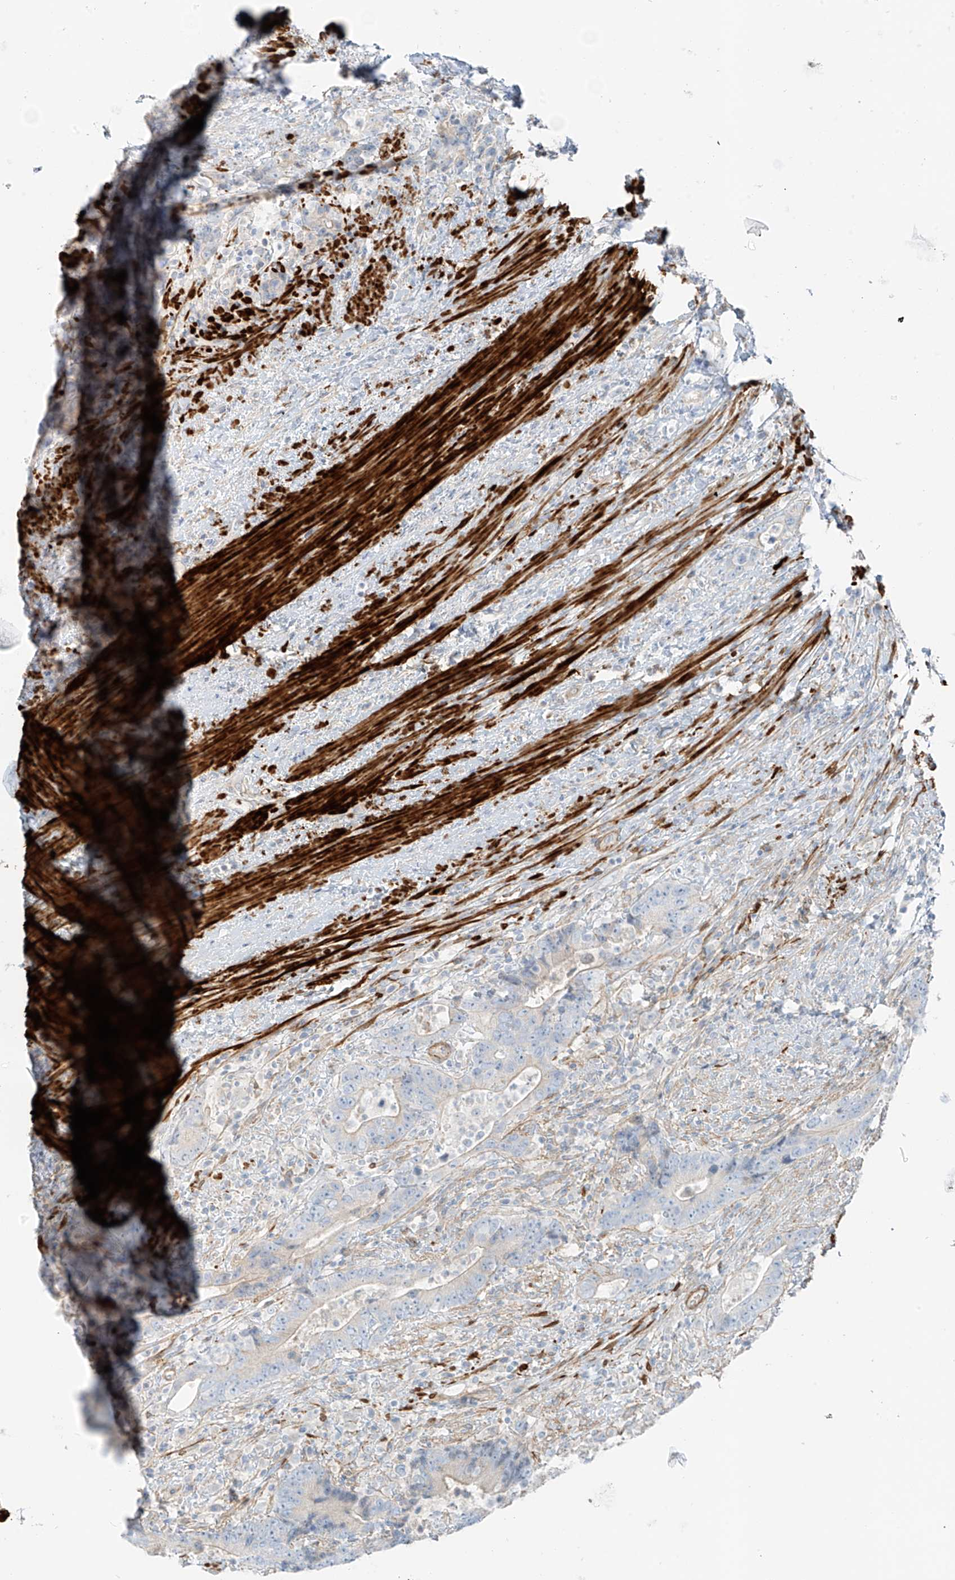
{"staining": {"intensity": "negative", "quantity": "none", "location": "none"}, "tissue": "colorectal cancer", "cell_type": "Tumor cells", "image_type": "cancer", "snomed": [{"axis": "morphology", "description": "Adenocarcinoma, NOS"}, {"axis": "topography", "description": "Colon"}], "caption": "An immunohistochemistry (IHC) histopathology image of adenocarcinoma (colorectal) is shown. There is no staining in tumor cells of adenocarcinoma (colorectal).", "gene": "SMCP", "patient": {"sex": "female", "age": 75}}